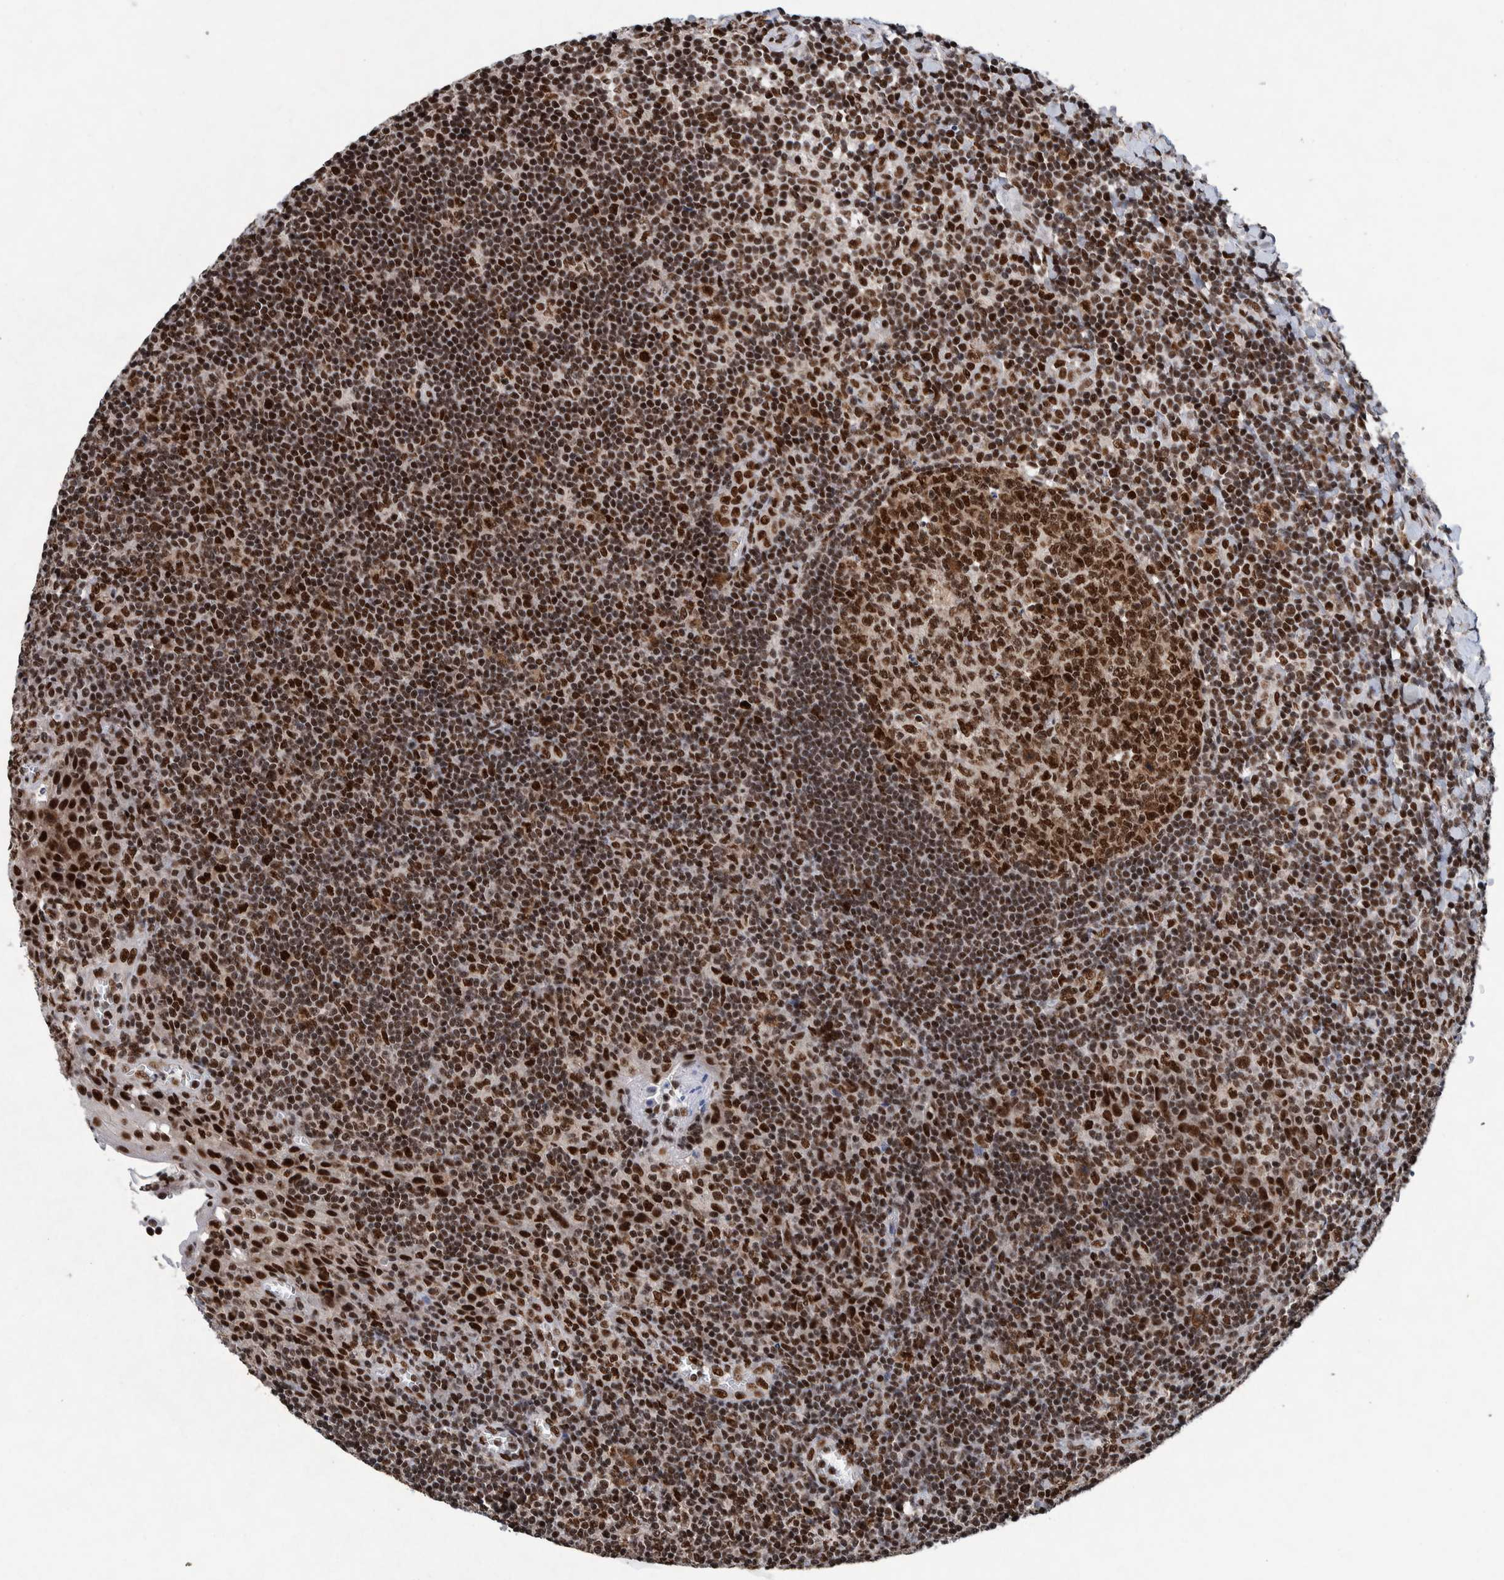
{"staining": {"intensity": "strong", "quantity": ">75%", "location": "nuclear"}, "tissue": "tonsil", "cell_type": "Germinal center cells", "image_type": "normal", "snomed": [{"axis": "morphology", "description": "Normal tissue, NOS"}, {"axis": "topography", "description": "Tonsil"}], "caption": "Germinal center cells reveal high levels of strong nuclear staining in about >75% of cells in normal tonsil. Ihc stains the protein in brown and the nuclei are stained blue.", "gene": "TAF10", "patient": {"sex": "male", "age": 37}}